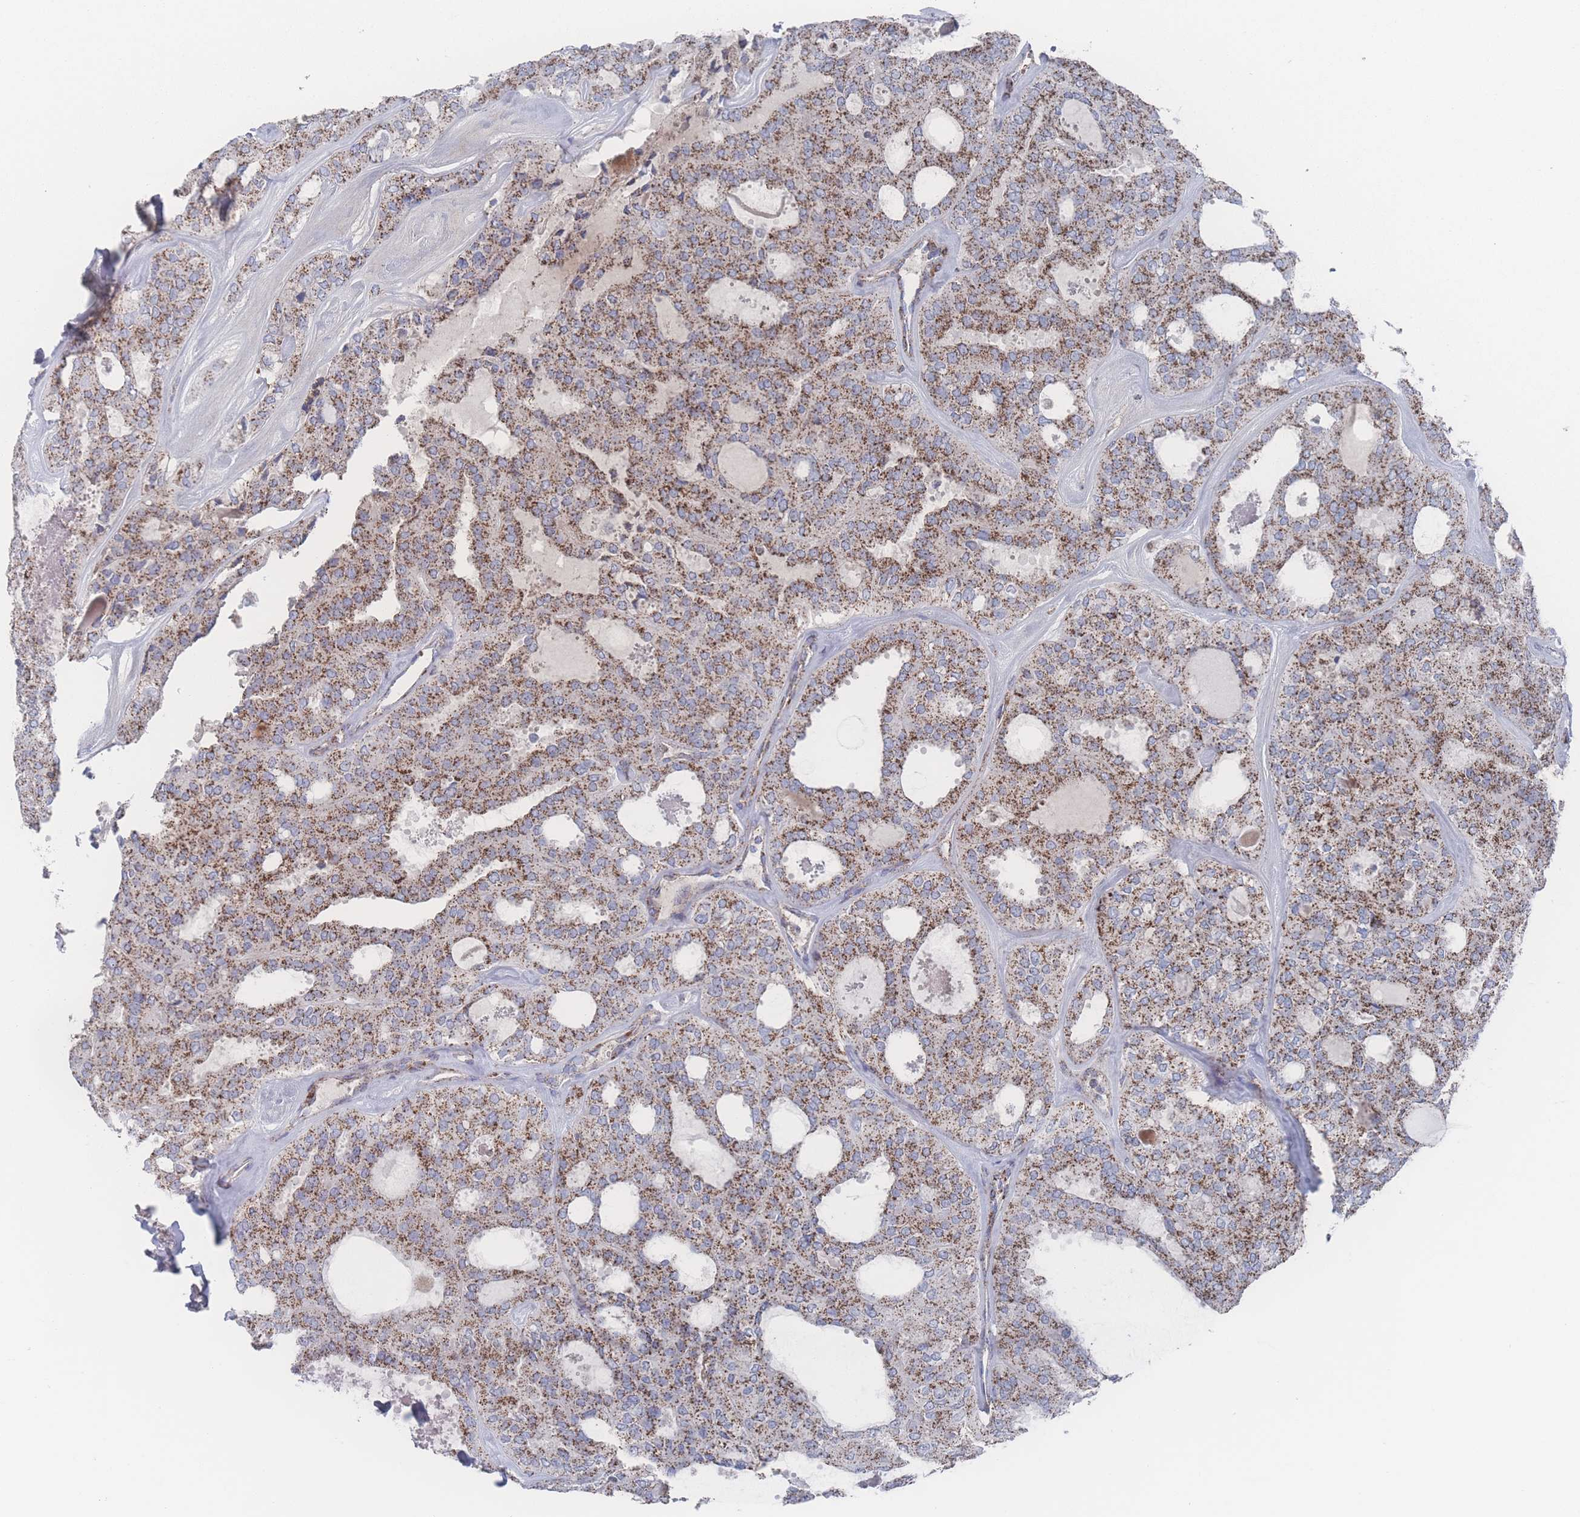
{"staining": {"intensity": "moderate", "quantity": ">75%", "location": "cytoplasmic/membranous"}, "tissue": "thyroid cancer", "cell_type": "Tumor cells", "image_type": "cancer", "snomed": [{"axis": "morphology", "description": "Follicular adenoma carcinoma, NOS"}, {"axis": "topography", "description": "Thyroid gland"}], "caption": "Human follicular adenoma carcinoma (thyroid) stained with a brown dye shows moderate cytoplasmic/membranous positive positivity in about >75% of tumor cells.", "gene": "PEX14", "patient": {"sex": "male", "age": 75}}